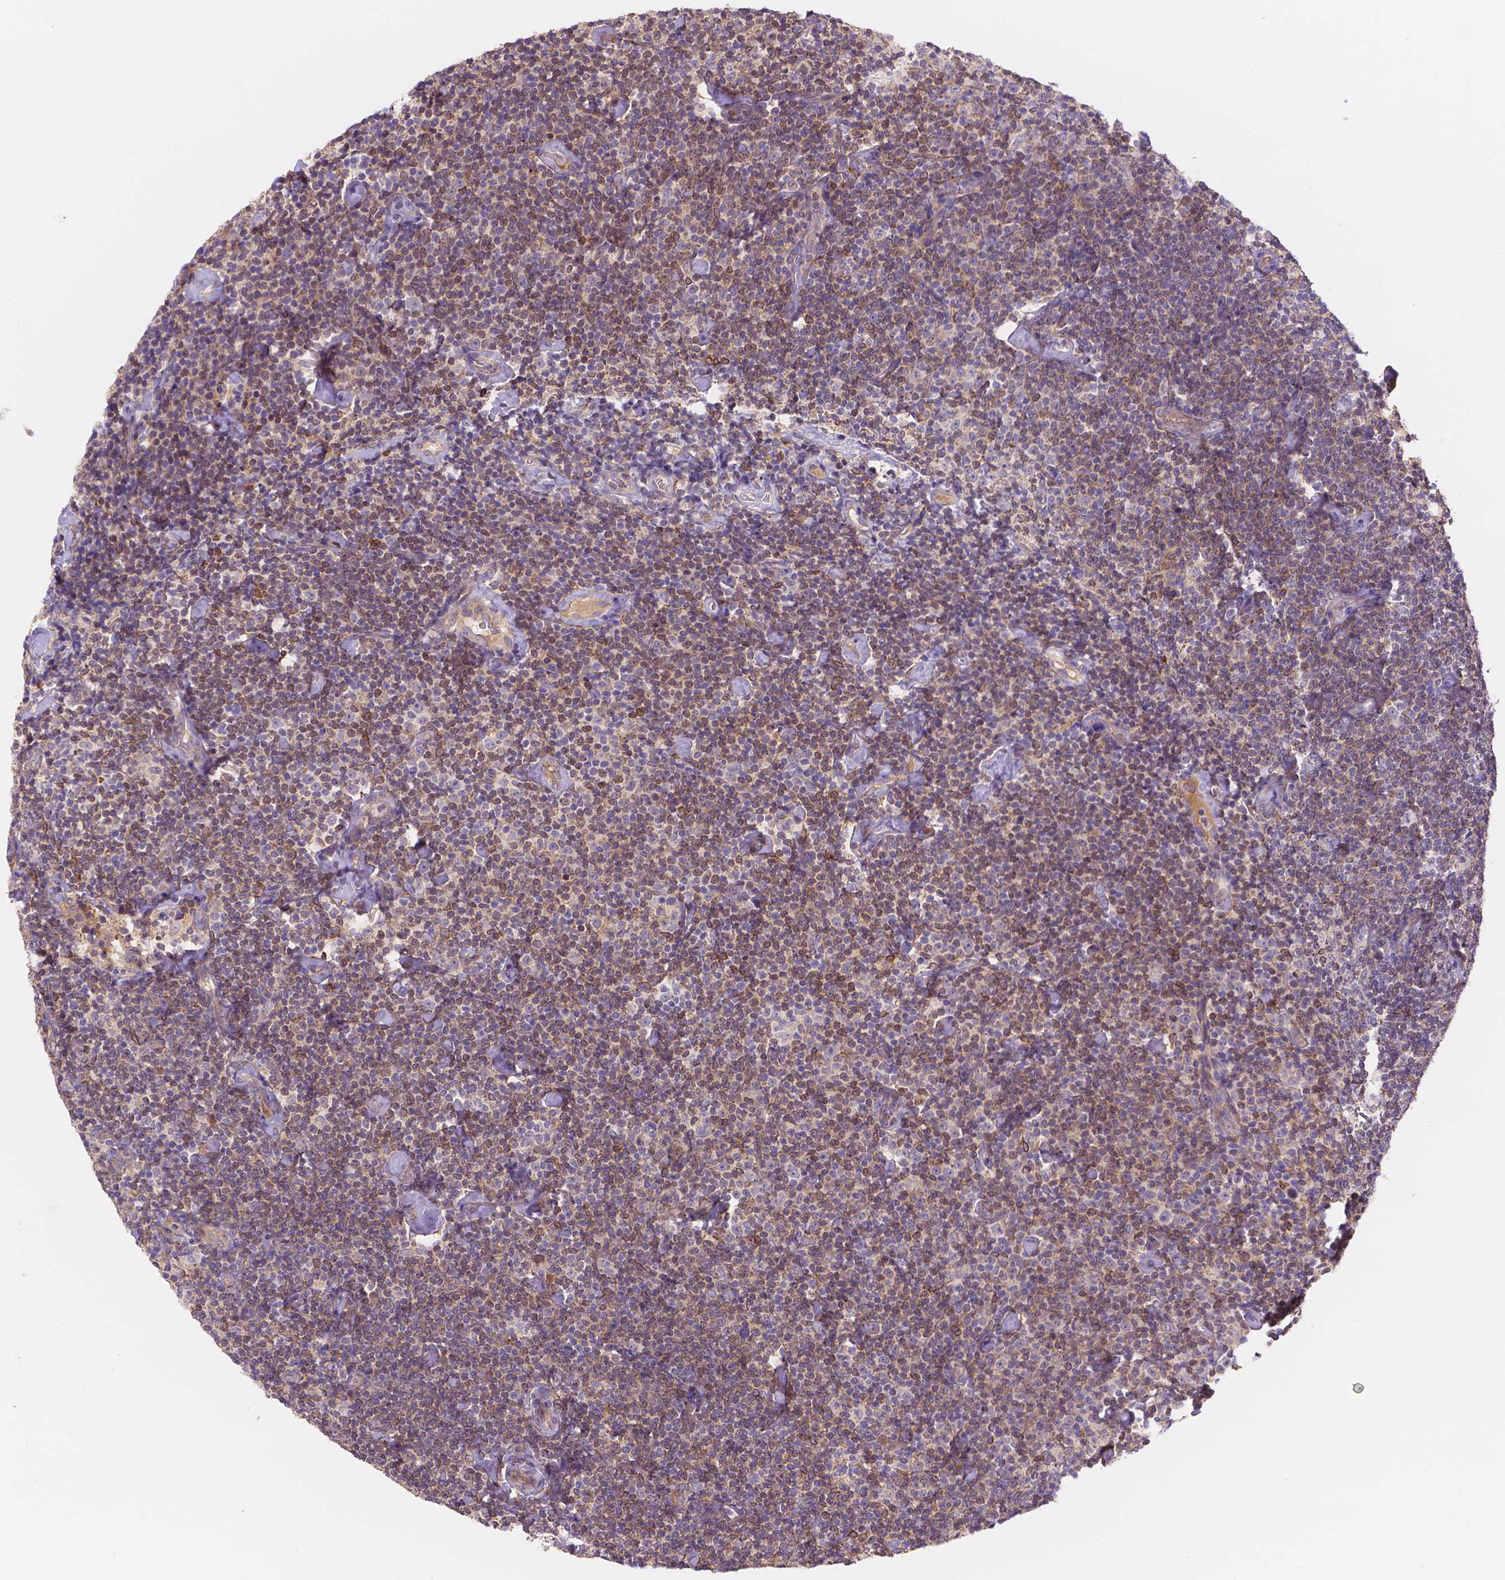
{"staining": {"intensity": "moderate", "quantity": ">75%", "location": "cytoplasmic/membranous"}, "tissue": "lymphoma", "cell_type": "Tumor cells", "image_type": "cancer", "snomed": [{"axis": "morphology", "description": "Malignant lymphoma, non-Hodgkin's type, Low grade"}, {"axis": "topography", "description": "Lymph node"}], "caption": "Tumor cells reveal medium levels of moderate cytoplasmic/membranous staining in approximately >75% of cells in human lymphoma. The protein is stained brown, and the nuclei are stained in blue (DAB (3,3'-diaminobenzidine) IHC with brightfield microscopy, high magnification).", "gene": "CDK10", "patient": {"sex": "male", "age": 81}}